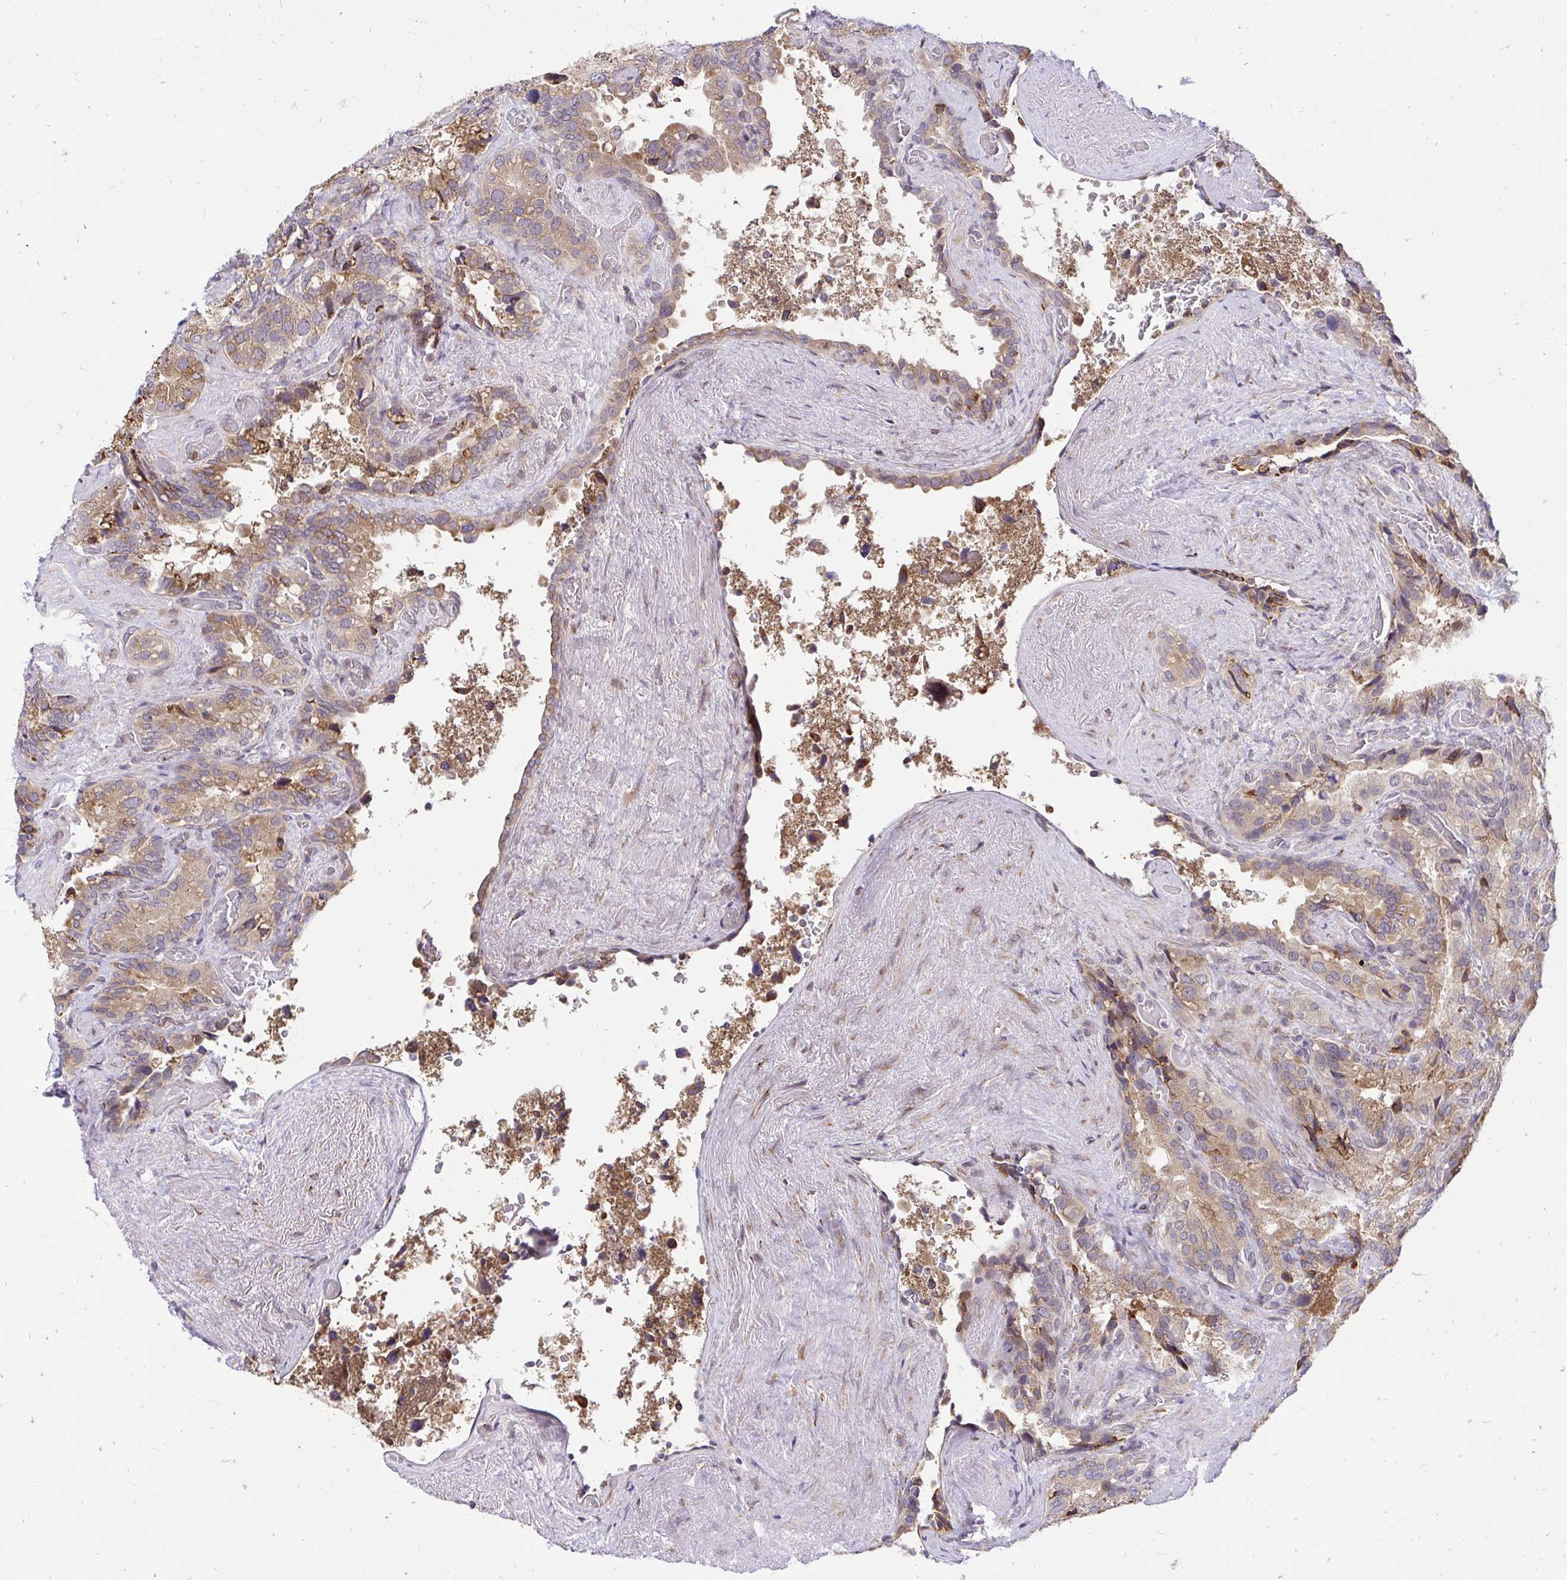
{"staining": {"intensity": "moderate", "quantity": ">75%", "location": "cytoplasmic/membranous"}, "tissue": "seminal vesicle", "cell_type": "Glandular cells", "image_type": "normal", "snomed": [{"axis": "morphology", "description": "Normal tissue, NOS"}, {"axis": "topography", "description": "Seminal veicle"}], "caption": "High-magnification brightfield microscopy of benign seminal vesicle stained with DAB (3,3'-diaminobenzidine) (brown) and counterstained with hematoxylin (blue). glandular cells exhibit moderate cytoplasmic/membranous staining is identified in about>75% of cells.", "gene": "NAALAD2", "patient": {"sex": "male", "age": 60}}